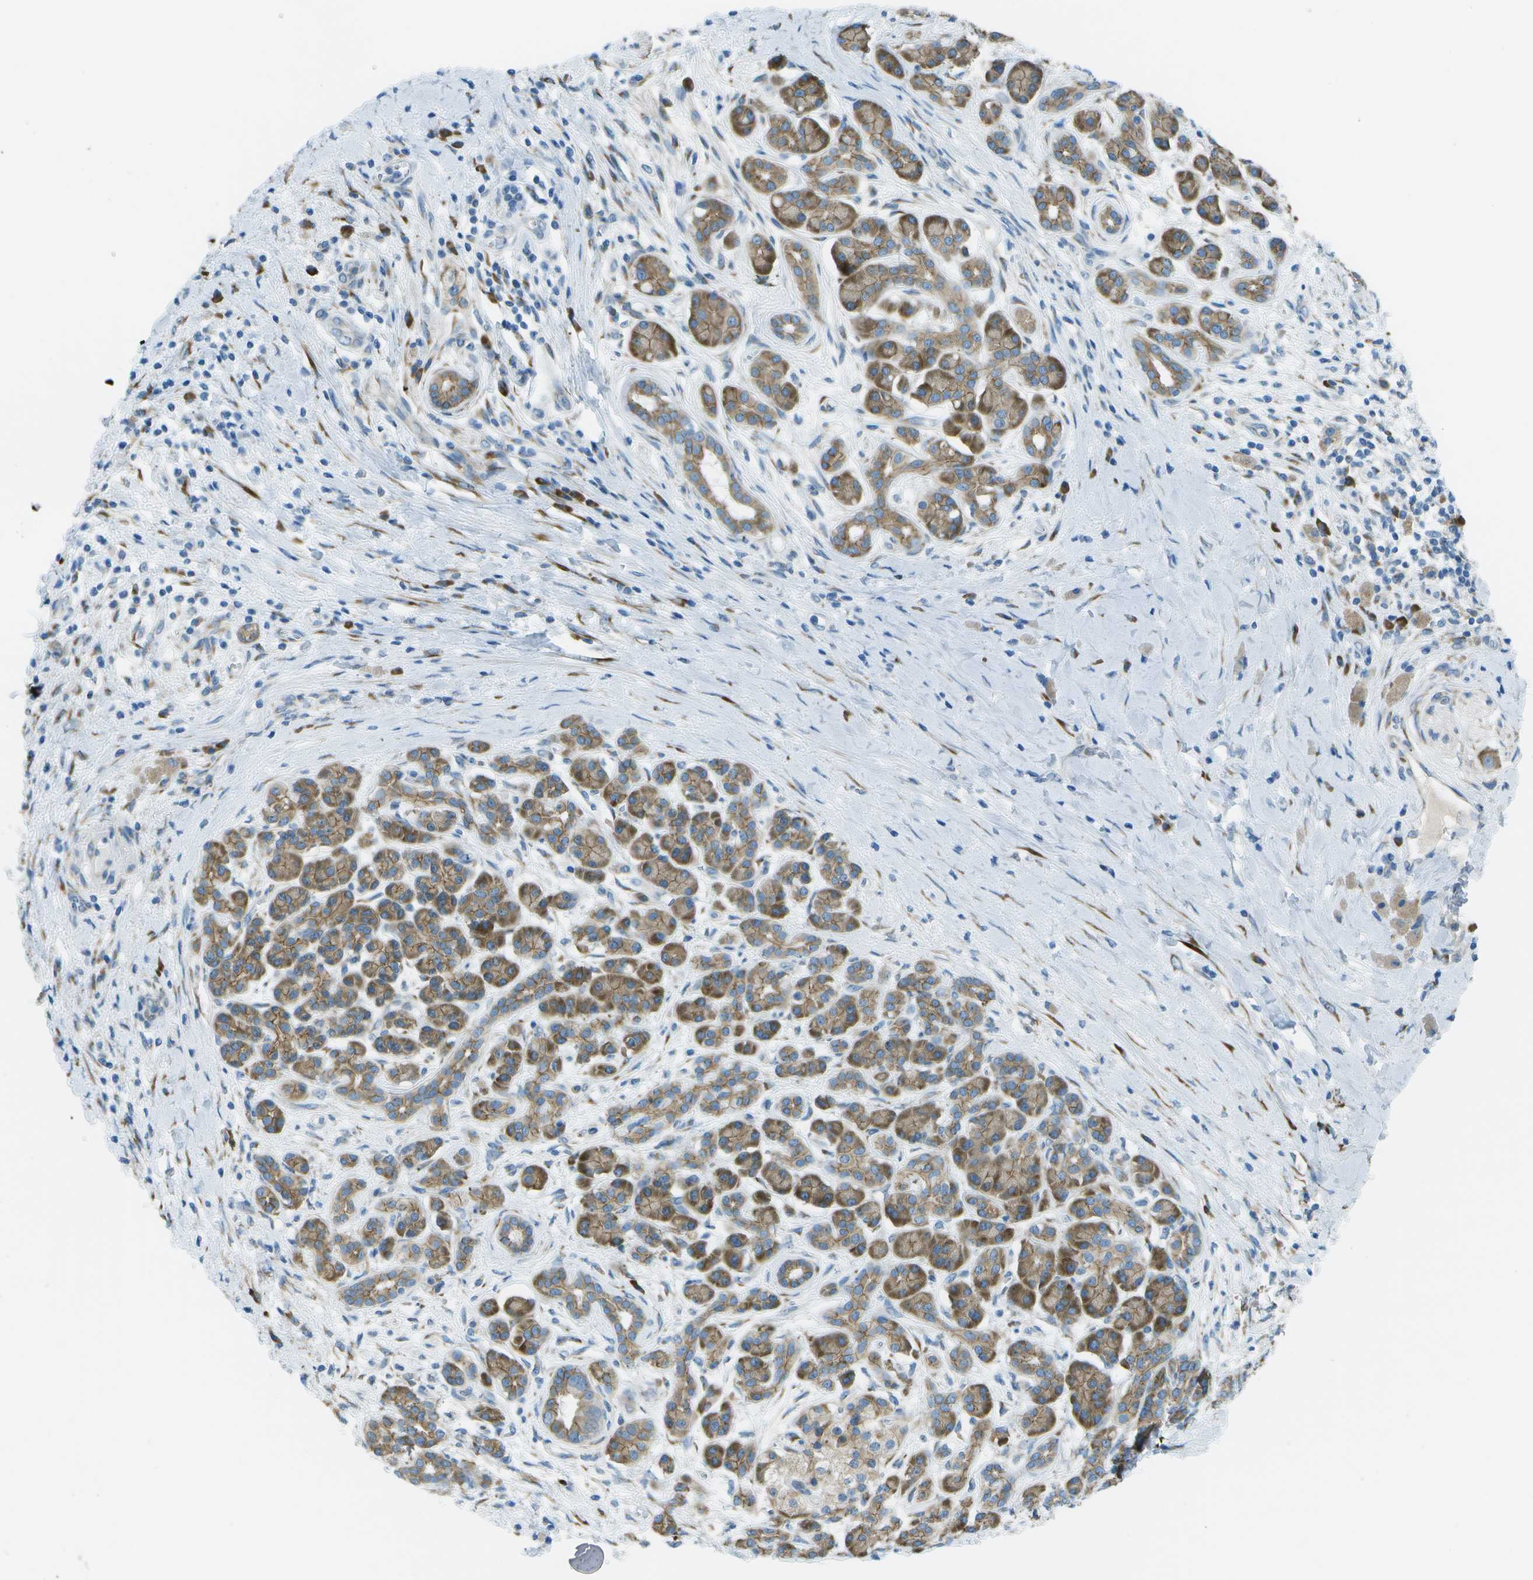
{"staining": {"intensity": "moderate", "quantity": ">75%", "location": "cytoplasmic/membranous"}, "tissue": "pancreatic cancer", "cell_type": "Tumor cells", "image_type": "cancer", "snomed": [{"axis": "morphology", "description": "Adenocarcinoma, NOS"}, {"axis": "topography", "description": "Pancreas"}], "caption": "Immunohistochemical staining of human adenocarcinoma (pancreatic) demonstrates moderate cytoplasmic/membranous protein positivity in approximately >75% of tumor cells.", "gene": "KCTD3", "patient": {"sex": "male", "age": 55}}